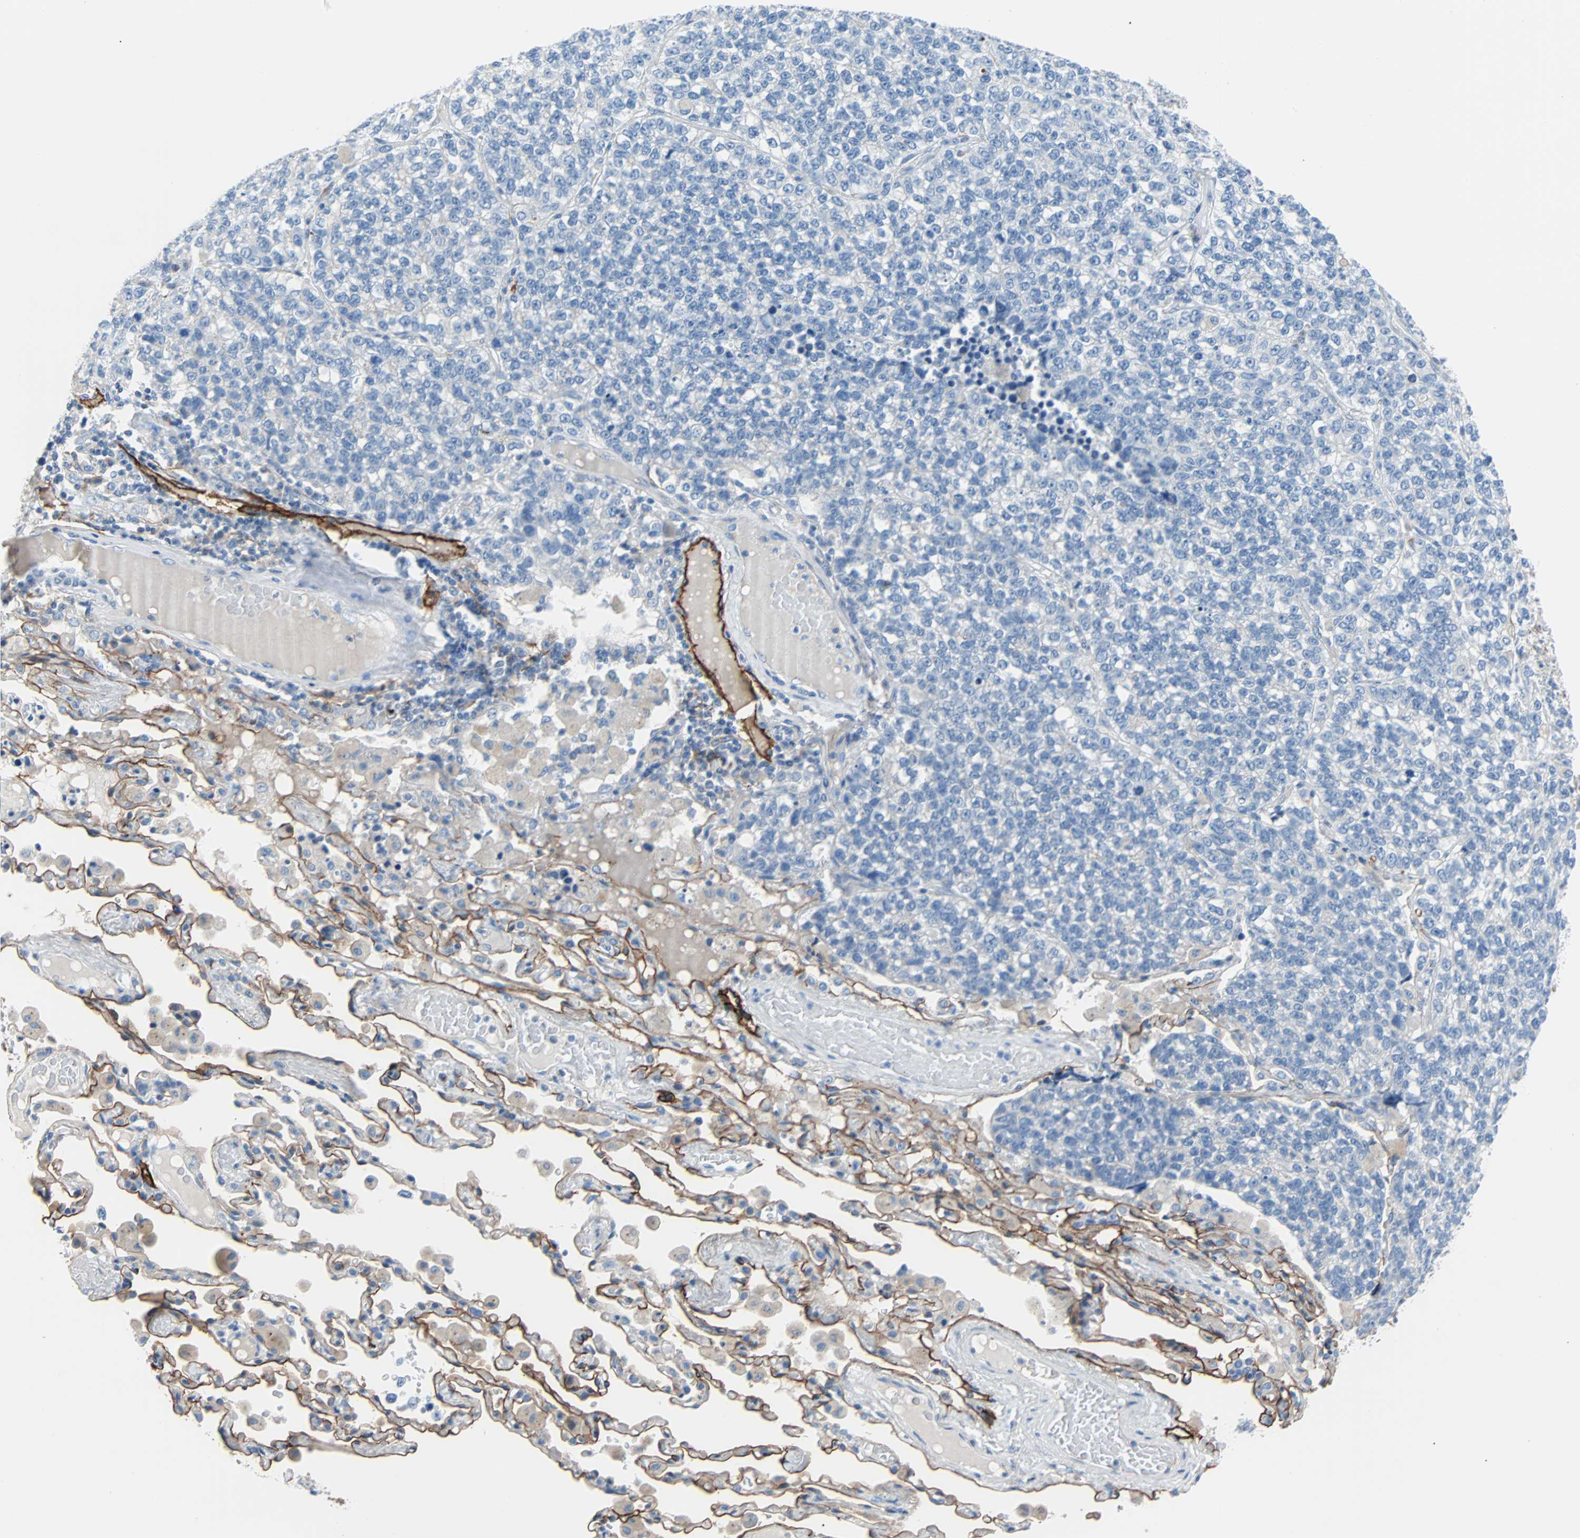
{"staining": {"intensity": "negative", "quantity": "none", "location": "none"}, "tissue": "lung cancer", "cell_type": "Tumor cells", "image_type": "cancer", "snomed": [{"axis": "morphology", "description": "Adenocarcinoma, NOS"}, {"axis": "topography", "description": "Lung"}], "caption": "Immunohistochemistry photomicrograph of human lung adenocarcinoma stained for a protein (brown), which exhibits no staining in tumor cells. The staining was performed using DAB to visualize the protein expression in brown, while the nuclei were stained in blue with hematoxylin (Magnification: 20x).", "gene": "PDPN", "patient": {"sex": "male", "age": 49}}